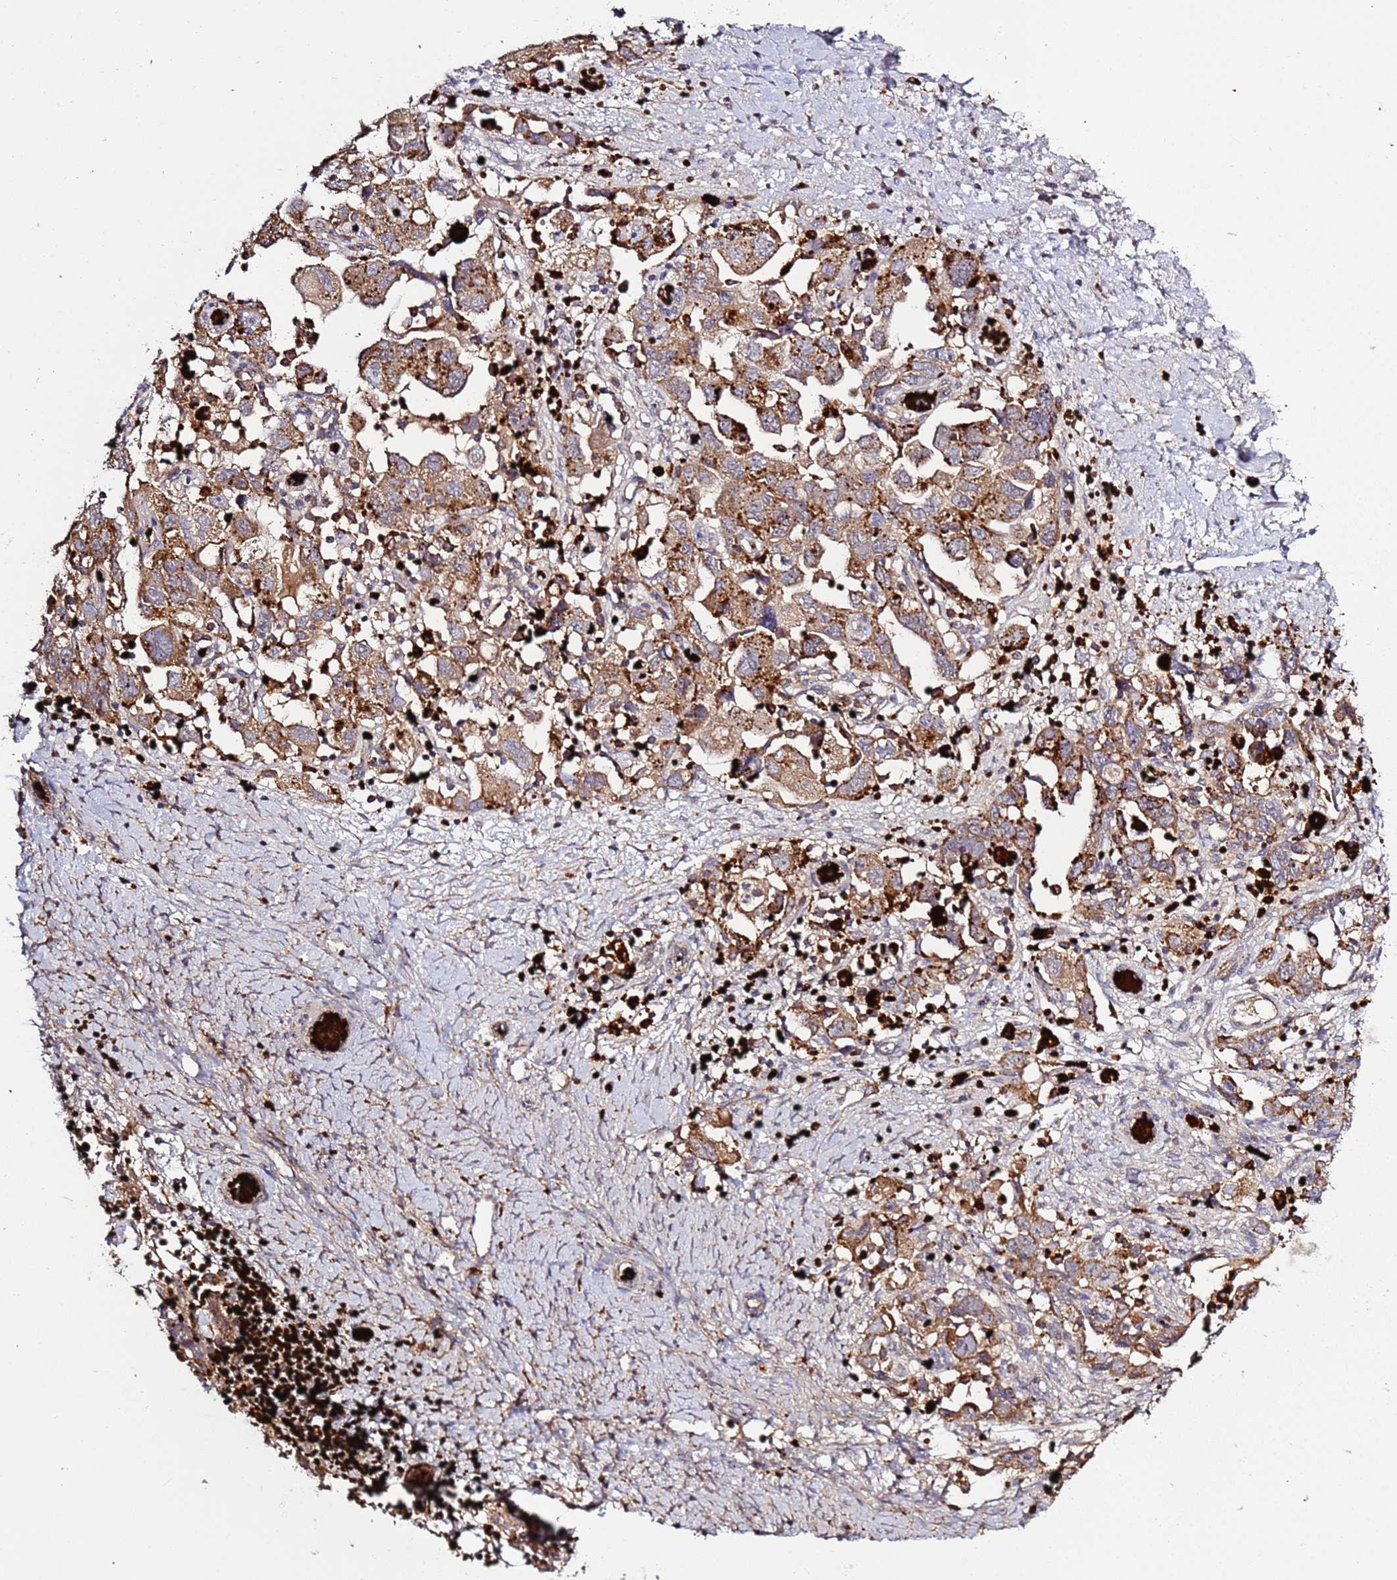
{"staining": {"intensity": "moderate", "quantity": ">75%", "location": "cytoplasmic/membranous"}, "tissue": "ovarian cancer", "cell_type": "Tumor cells", "image_type": "cancer", "snomed": [{"axis": "morphology", "description": "Carcinoma, NOS"}, {"axis": "morphology", "description": "Cystadenocarcinoma, serous, NOS"}, {"axis": "topography", "description": "Ovary"}], "caption": "The immunohistochemical stain labels moderate cytoplasmic/membranous expression in tumor cells of serous cystadenocarcinoma (ovarian) tissue.", "gene": "VPS36", "patient": {"sex": "female", "age": 69}}